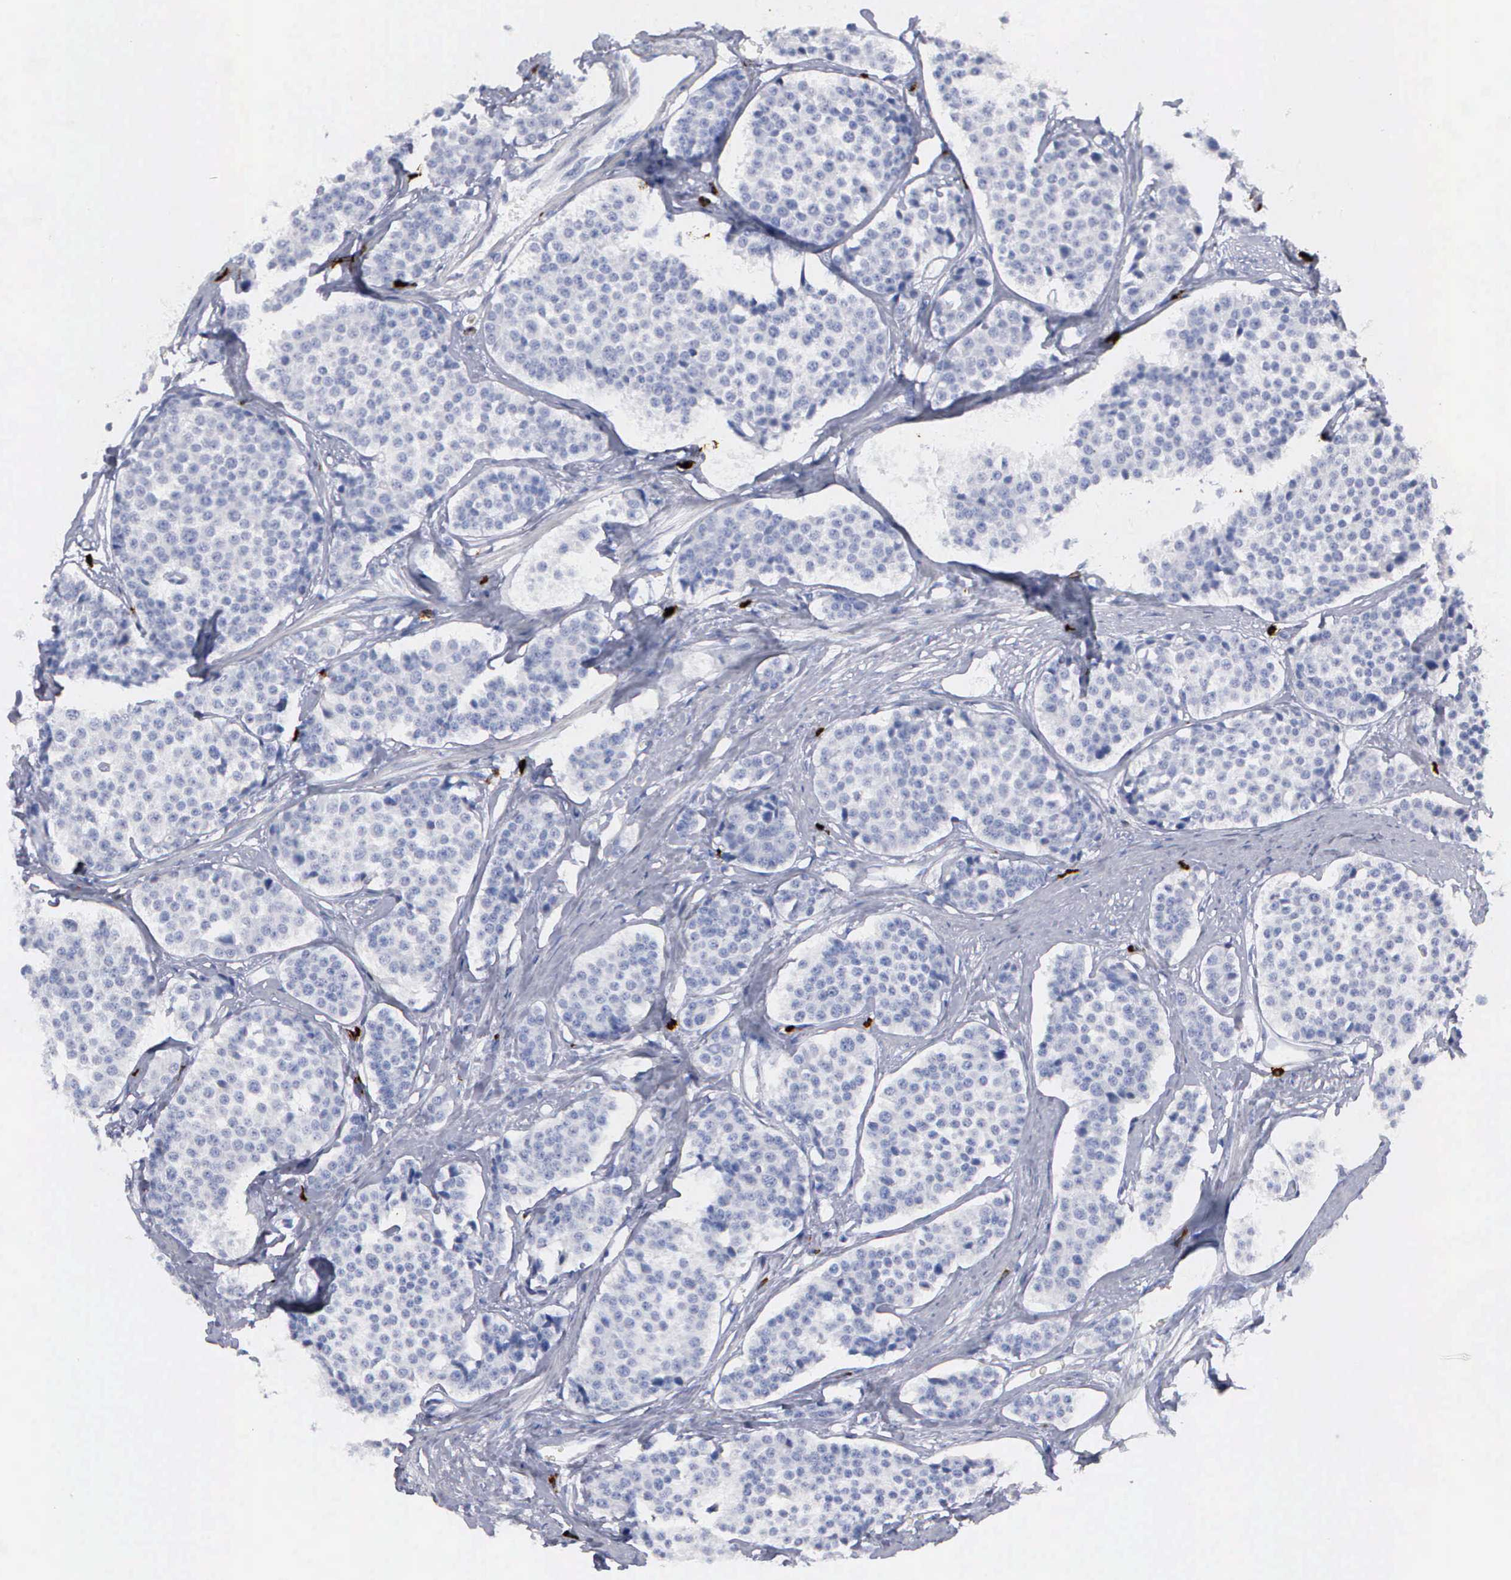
{"staining": {"intensity": "negative", "quantity": "none", "location": "none"}, "tissue": "carcinoid", "cell_type": "Tumor cells", "image_type": "cancer", "snomed": [{"axis": "morphology", "description": "Carcinoid, malignant, NOS"}, {"axis": "topography", "description": "Small intestine"}], "caption": "IHC micrograph of neoplastic tissue: carcinoid stained with DAB (3,3'-diaminobenzidine) shows no significant protein expression in tumor cells.", "gene": "CTSG", "patient": {"sex": "male", "age": 60}}